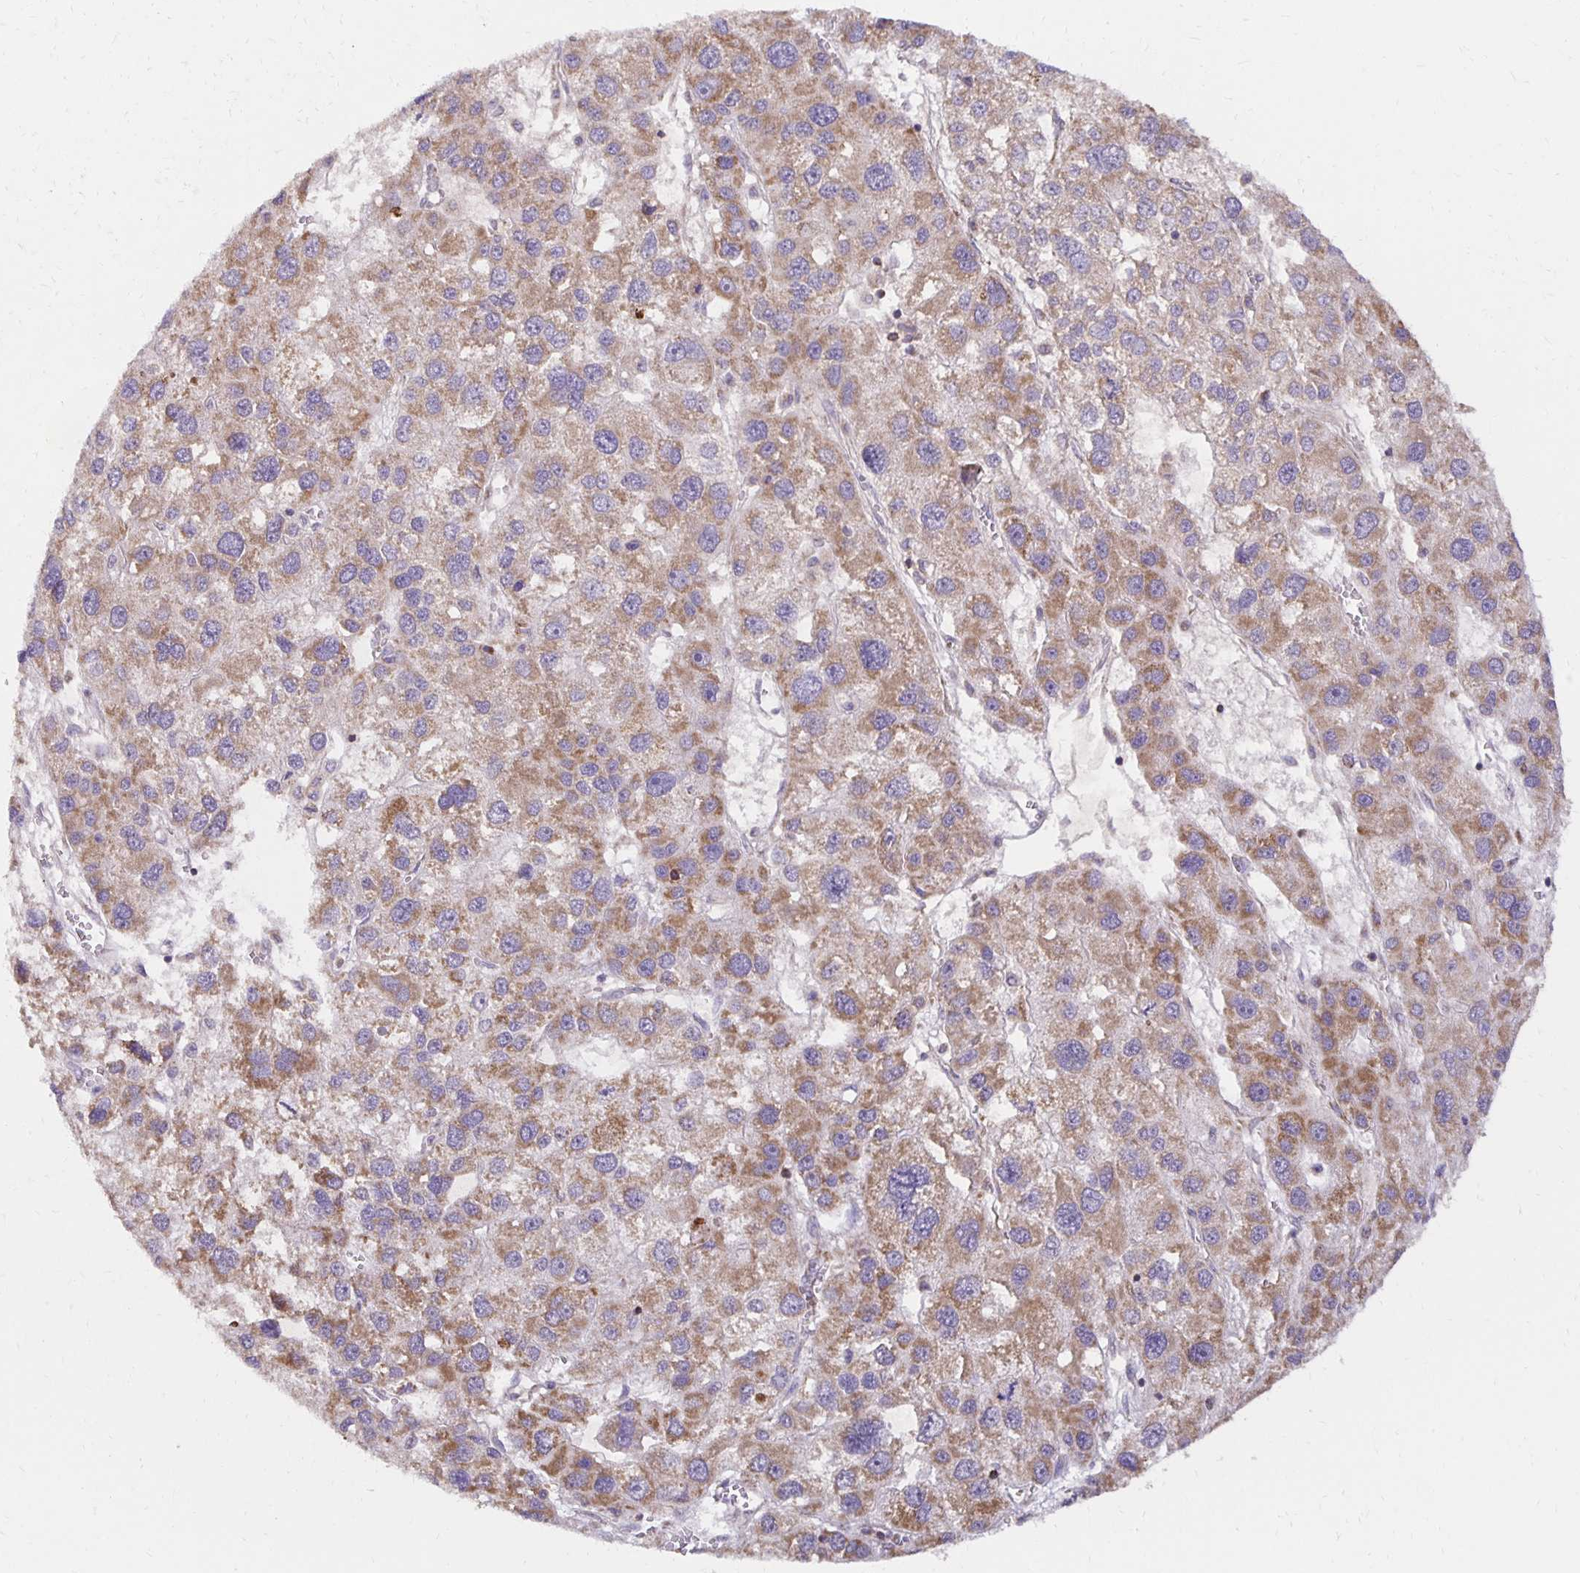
{"staining": {"intensity": "moderate", "quantity": ">75%", "location": "cytoplasmic/membranous"}, "tissue": "liver cancer", "cell_type": "Tumor cells", "image_type": "cancer", "snomed": [{"axis": "morphology", "description": "Carcinoma, Hepatocellular, NOS"}, {"axis": "topography", "description": "Liver"}], "caption": "Protein analysis of liver hepatocellular carcinoma tissue shows moderate cytoplasmic/membranous positivity in about >75% of tumor cells.", "gene": "IER3", "patient": {"sex": "male", "age": 73}}